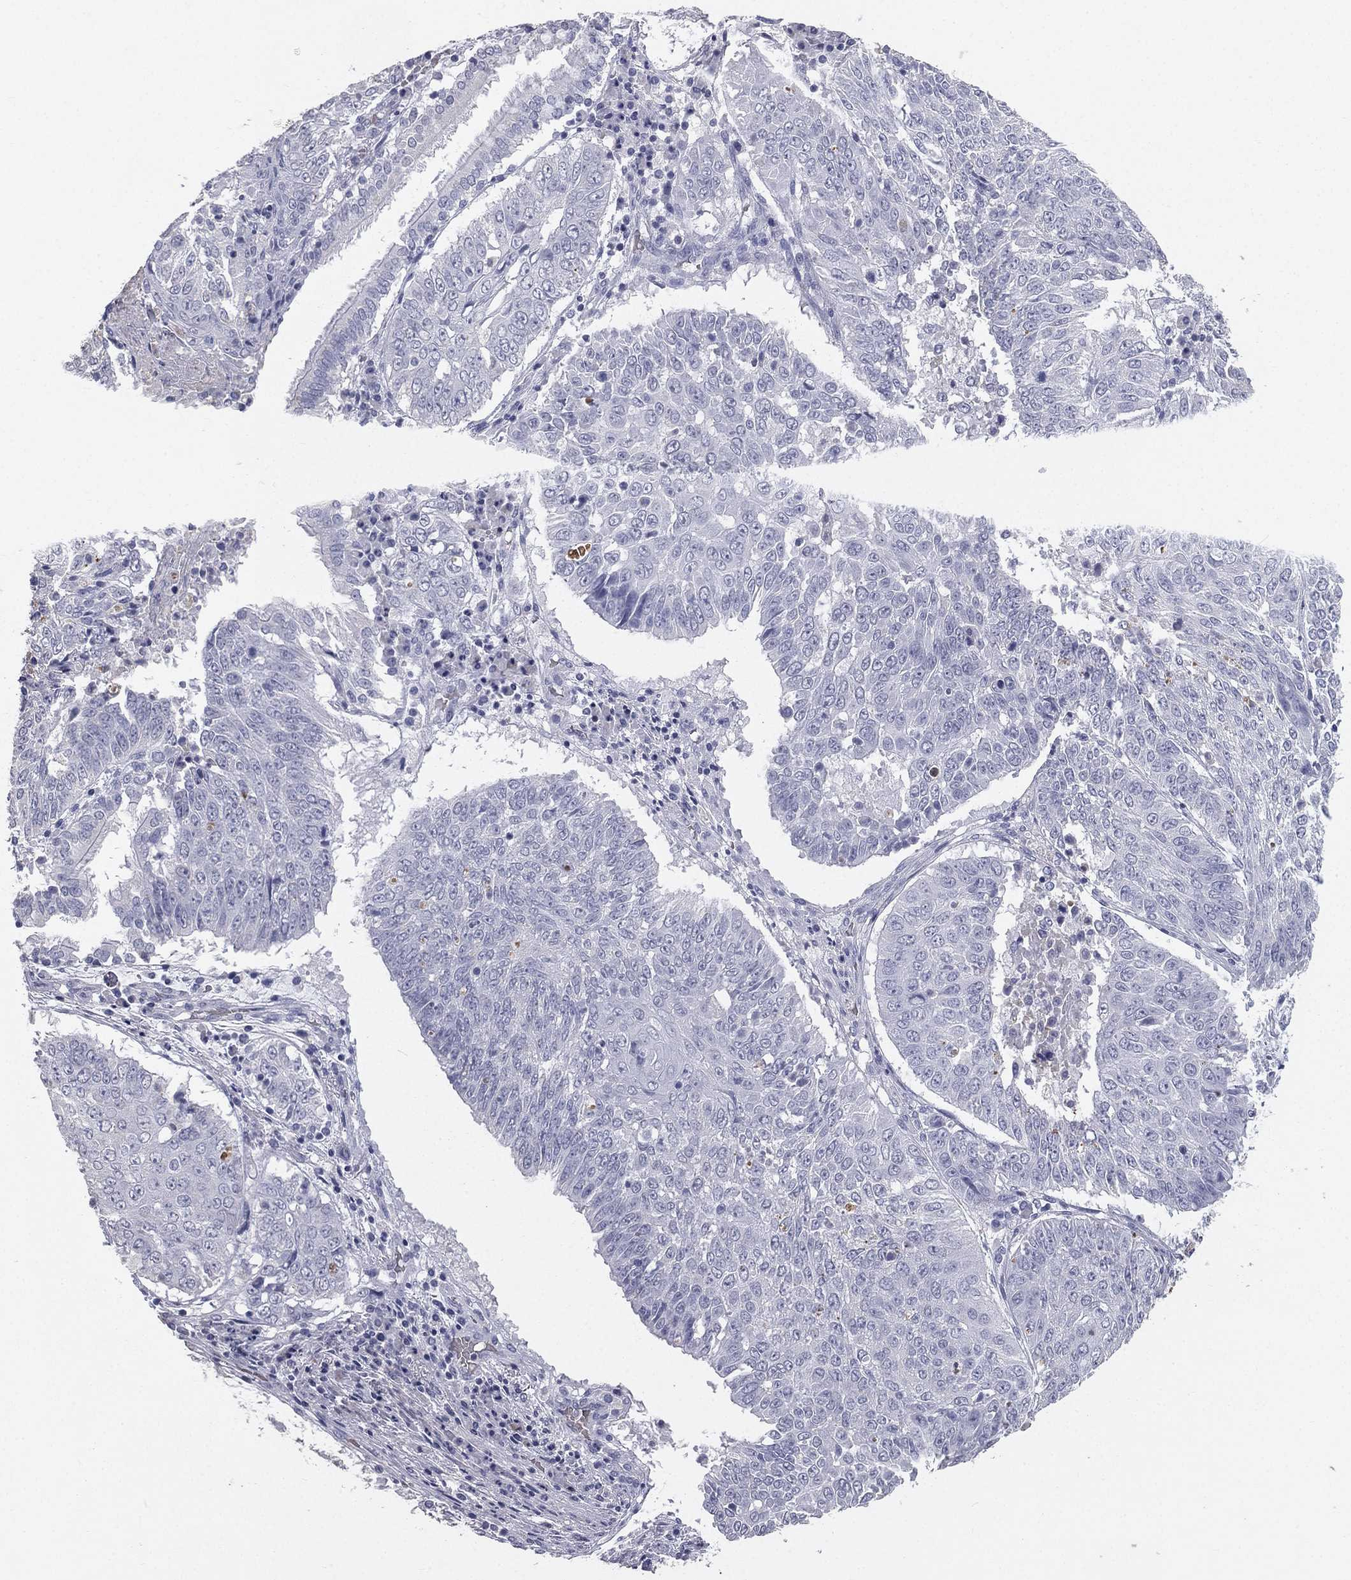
{"staining": {"intensity": "negative", "quantity": "none", "location": "none"}, "tissue": "lung cancer", "cell_type": "Tumor cells", "image_type": "cancer", "snomed": [{"axis": "morphology", "description": "Squamous cell carcinoma, NOS"}, {"axis": "topography", "description": "Lung"}], "caption": "An image of human lung squamous cell carcinoma is negative for staining in tumor cells.", "gene": "ESX1", "patient": {"sex": "male", "age": 64}}